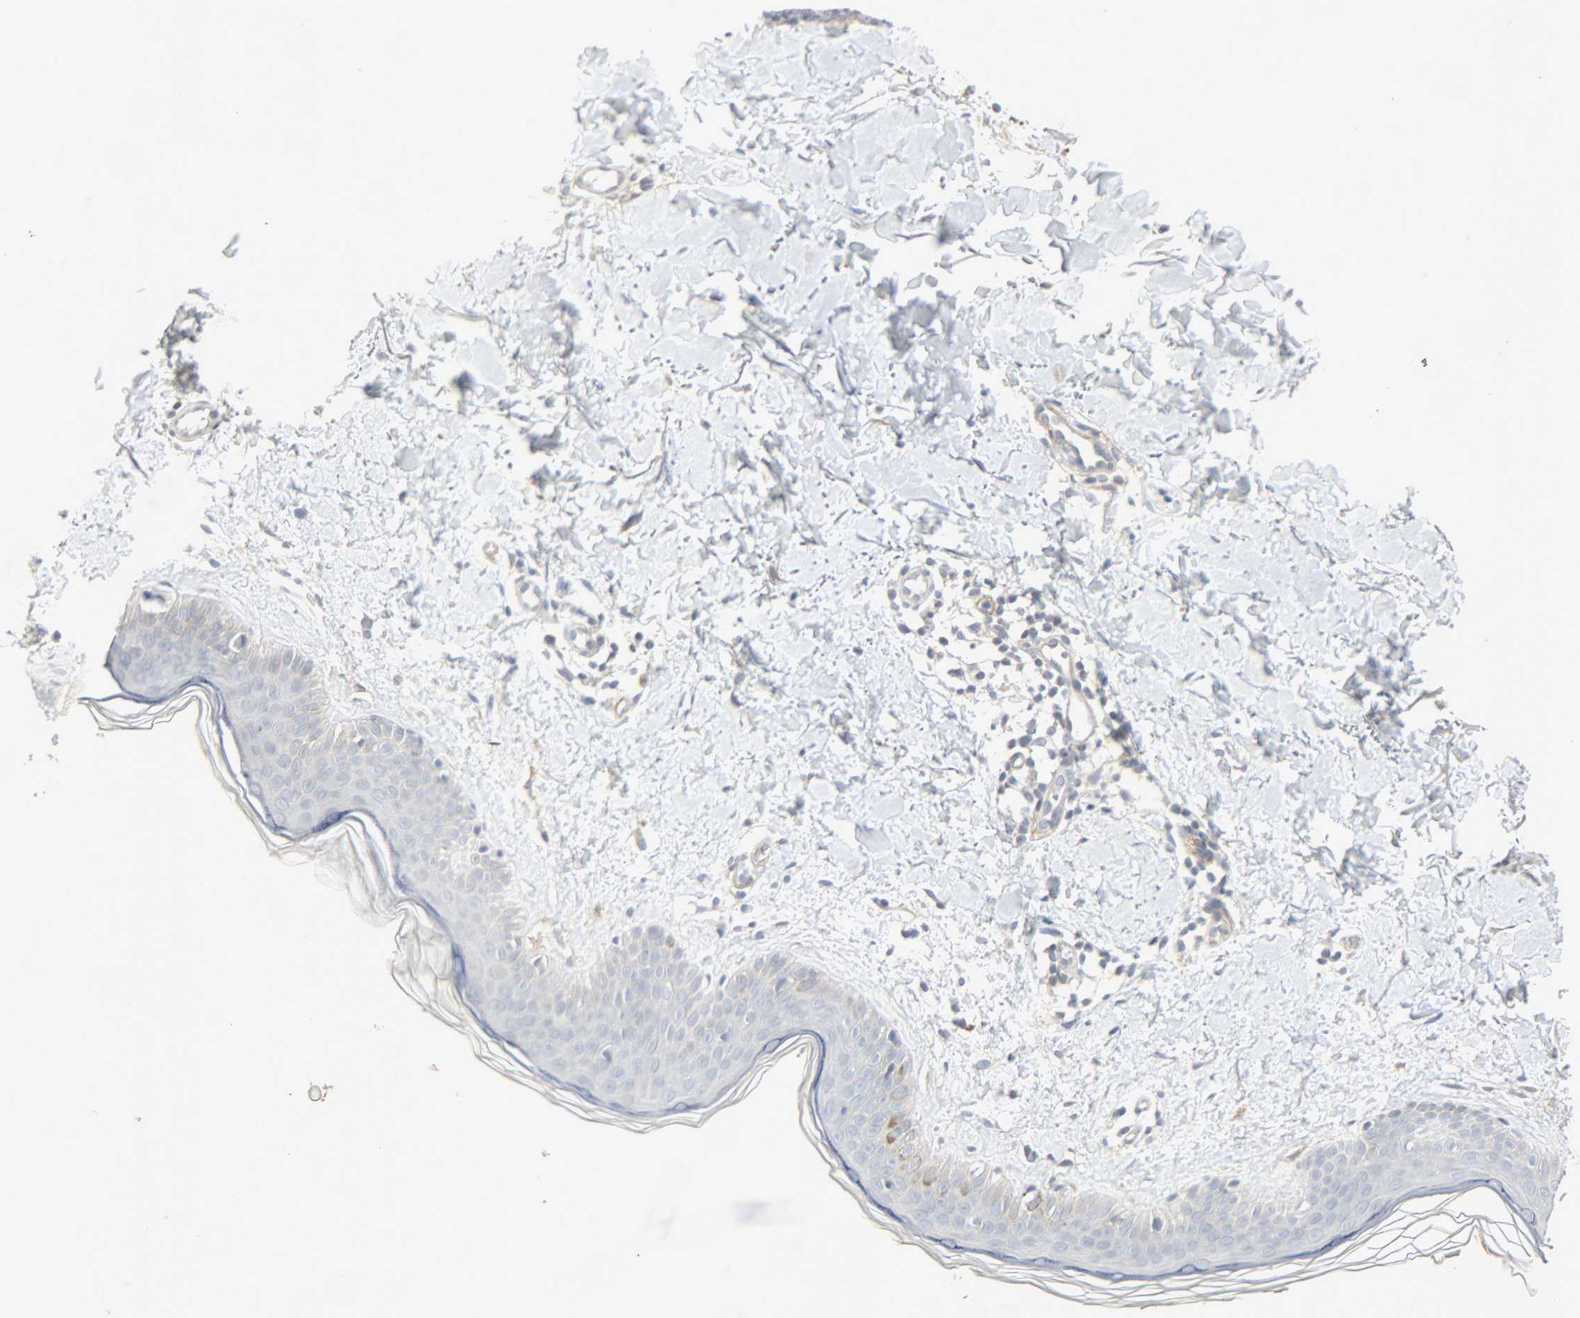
{"staining": {"intensity": "weak", "quantity": ">75%", "location": "cytoplasmic/membranous"}, "tissue": "skin", "cell_type": "Fibroblasts", "image_type": "normal", "snomed": [{"axis": "morphology", "description": "Normal tissue, NOS"}, {"axis": "topography", "description": "Skin"}], "caption": "IHC image of normal skin: human skin stained using immunohistochemistry displays low levels of weak protein expression localized specifically in the cytoplasmic/membranous of fibroblasts, appearing as a cytoplasmic/membranous brown color.", "gene": "ENPEP", "patient": {"sex": "female", "age": 56}}